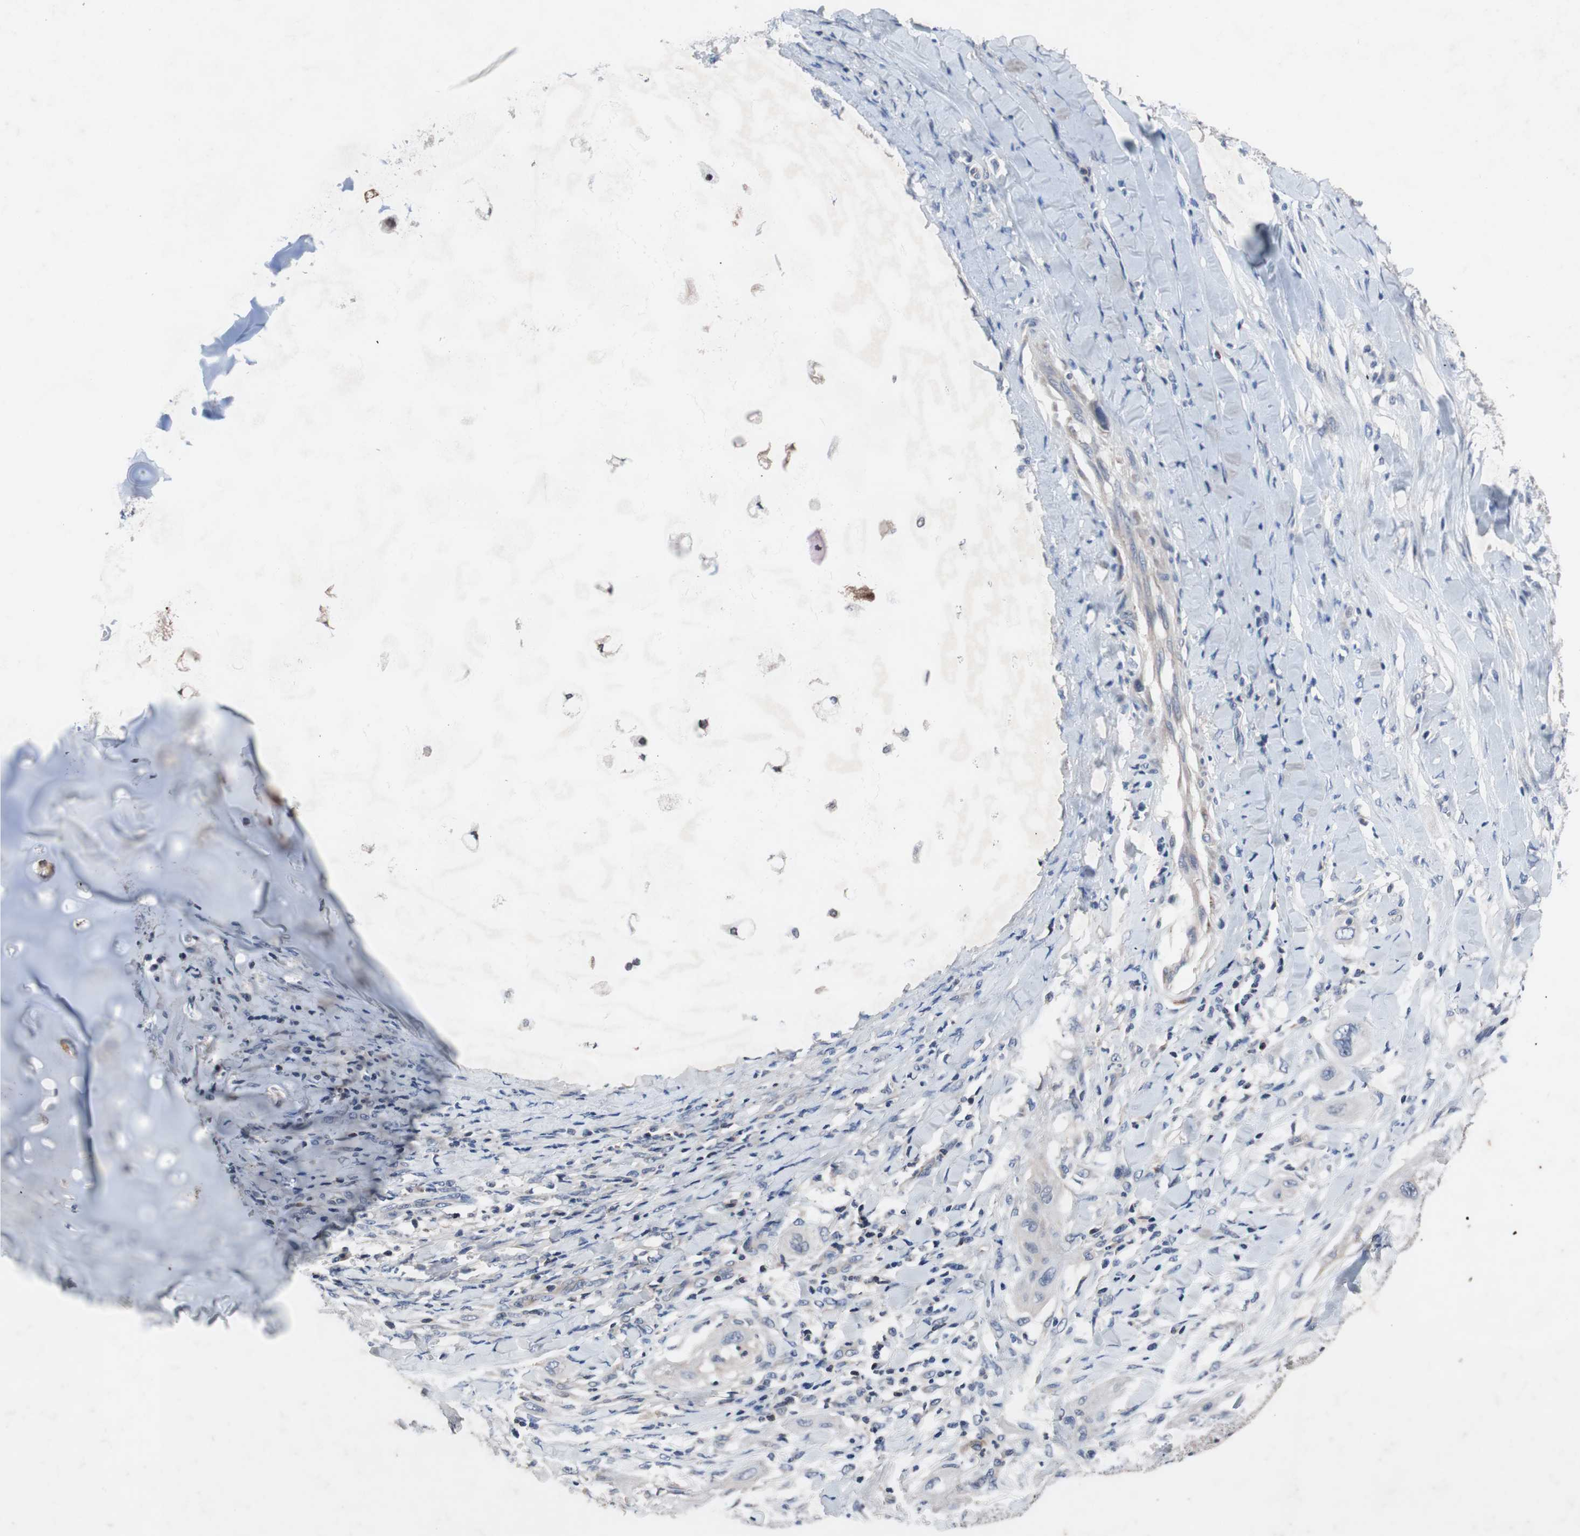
{"staining": {"intensity": "negative", "quantity": "none", "location": "none"}, "tissue": "lung cancer", "cell_type": "Tumor cells", "image_type": "cancer", "snomed": [{"axis": "morphology", "description": "Squamous cell carcinoma, NOS"}, {"axis": "topography", "description": "Lung"}], "caption": "Human lung squamous cell carcinoma stained for a protein using immunohistochemistry shows no expression in tumor cells.", "gene": "MUTYH", "patient": {"sex": "female", "age": 47}}